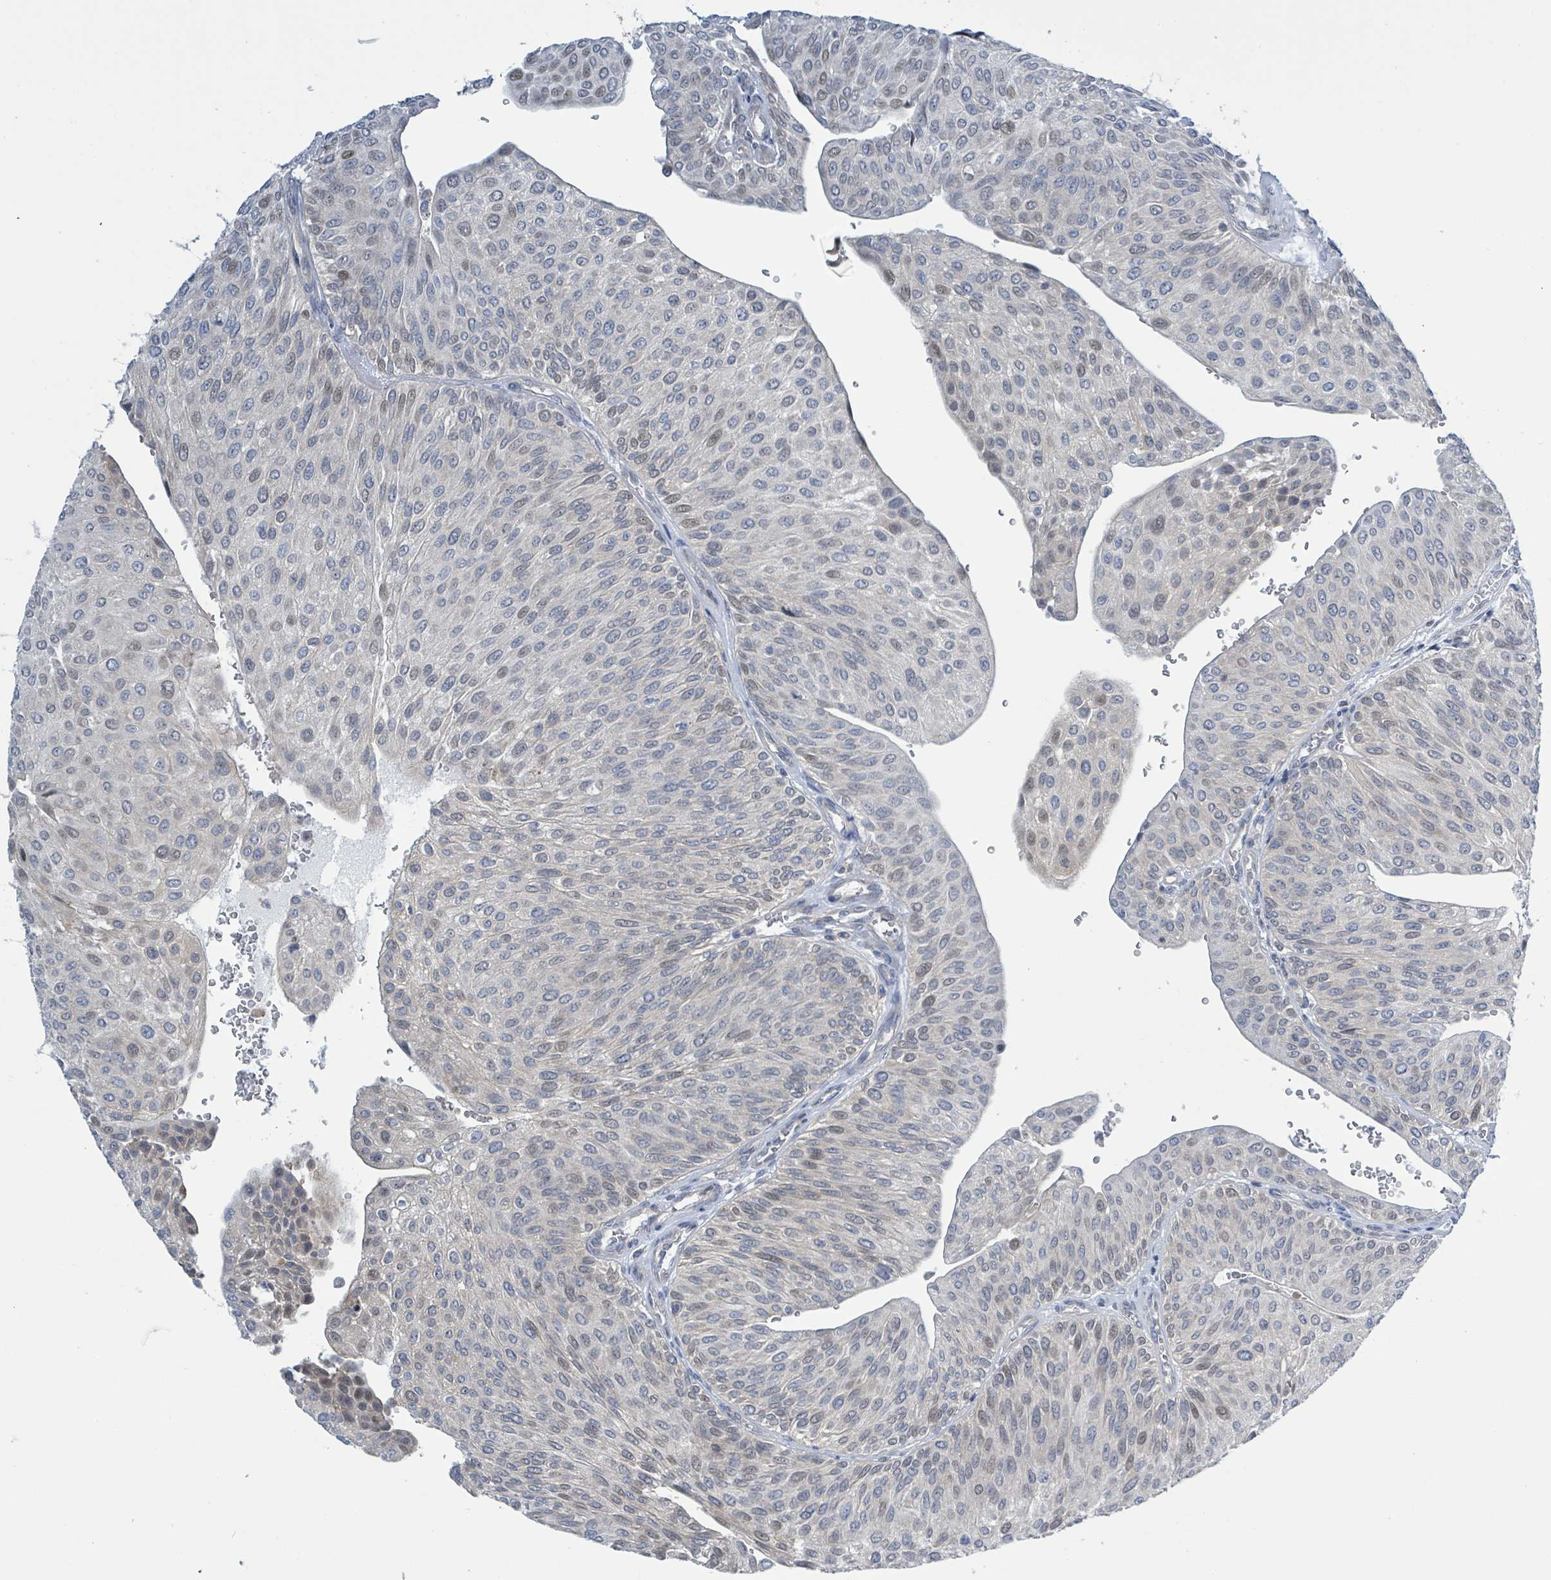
{"staining": {"intensity": "negative", "quantity": "none", "location": "none"}, "tissue": "urothelial cancer", "cell_type": "Tumor cells", "image_type": "cancer", "snomed": [{"axis": "morphology", "description": "Urothelial carcinoma, NOS"}, {"axis": "topography", "description": "Urinary bladder"}], "caption": "An immunohistochemistry image of transitional cell carcinoma is shown. There is no staining in tumor cells of transitional cell carcinoma.", "gene": "DGKZ", "patient": {"sex": "male", "age": 67}}